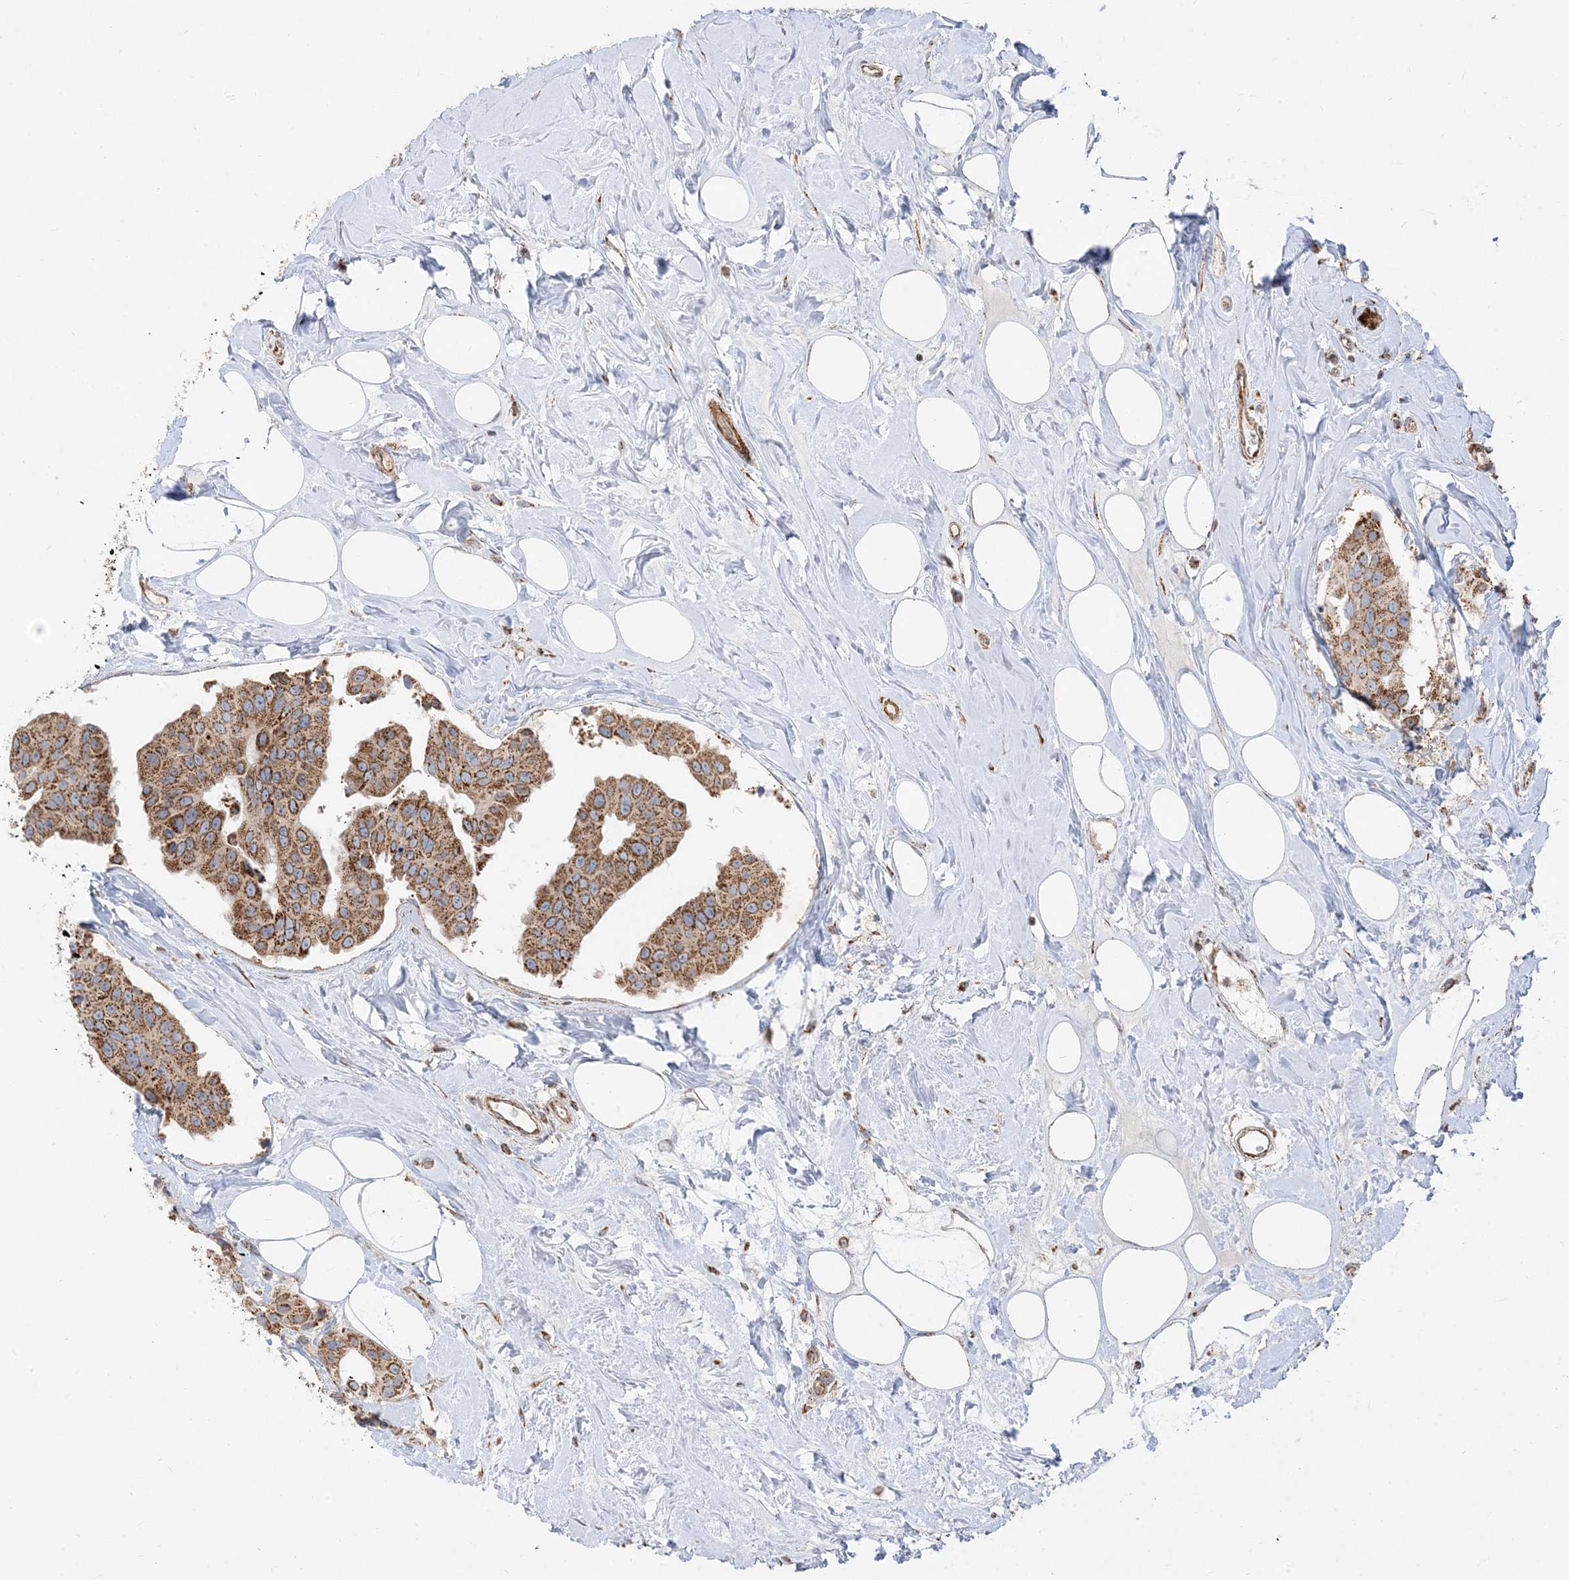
{"staining": {"intensity": "moderate", "quantity": ">75%", "location": "cytoplasmic/membranous"}, "tissue": "breast cancer", "cell_type": "Tumor cells", "image_type": "cancer", "snomed": [{"axis": "morphology", "description": "Normal tissue, NOS"}, {"axis": "morphology", "description": "Duct carcinoma"}, {"axis": "topography", "description": "Breast"}], "caption": "Tumor cells exhibit medium levels of moderate cytoplasmic/membranous expression in approximately >75% of cells in human breast cancer (intraductal carcinoma).", "gene": "AARS2", "patient": {"sex": "female", "age": 39}}